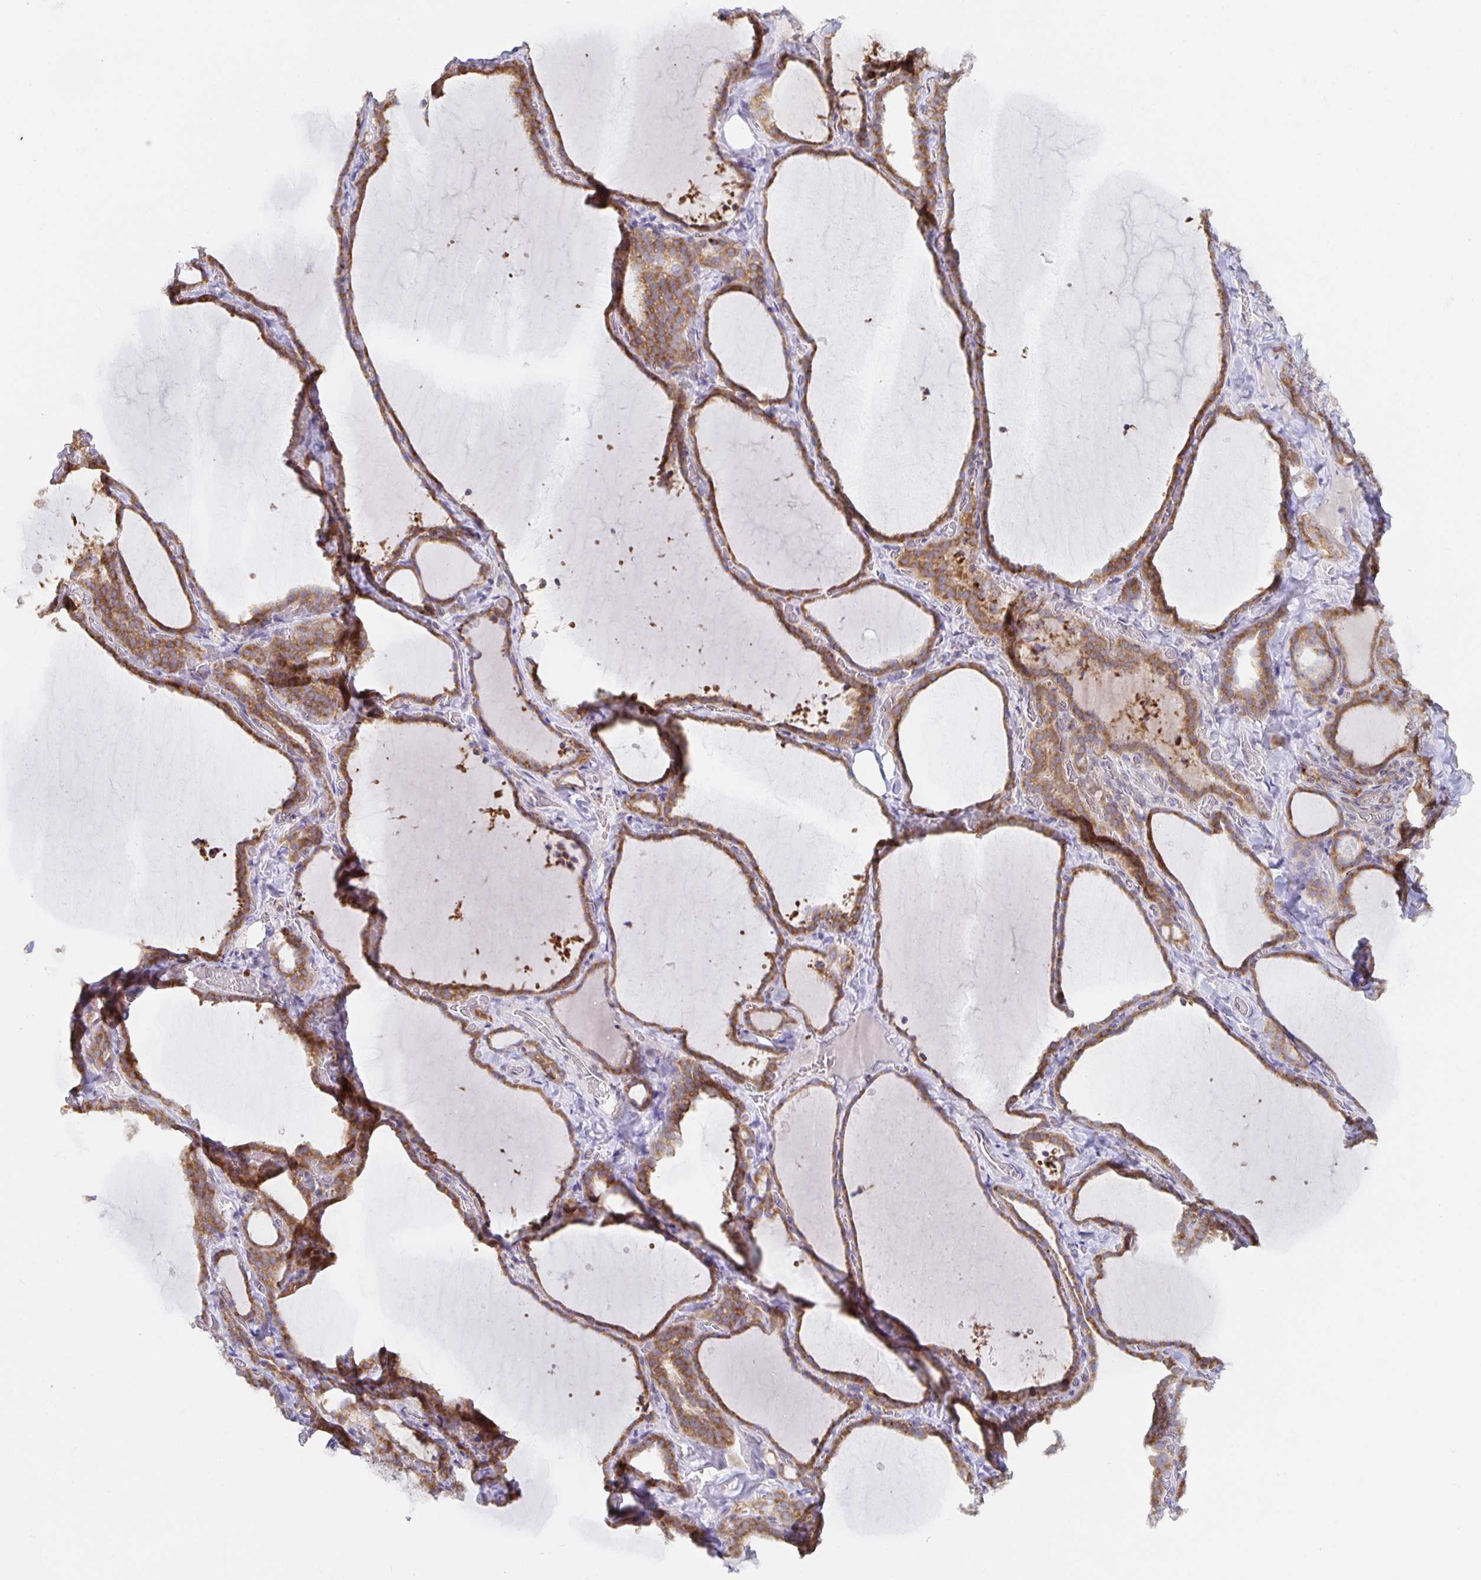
{"staining": {"intensity": "moderate", "quantity": ">75%", "location": "cytoplasmic/membranous"}, "tissue": "thyroid gland", "cell_type": "Glandular cells", "image_type": "normal", "snomed": [{"axis": "morphology", "description": "Normal tissue, NOS"}, {"axis": "topography", "description": "Thyroid gland"}], "caption": "This histopathology image demonstrates immunohistochemistry (IHC) staining of unremarkable thyroid gland, with medium moderate cytoplasmic/membranous expression in about >75% of glandular cells.", "gene": "BAD", "patient": {"sex": "female", "age": 22}}